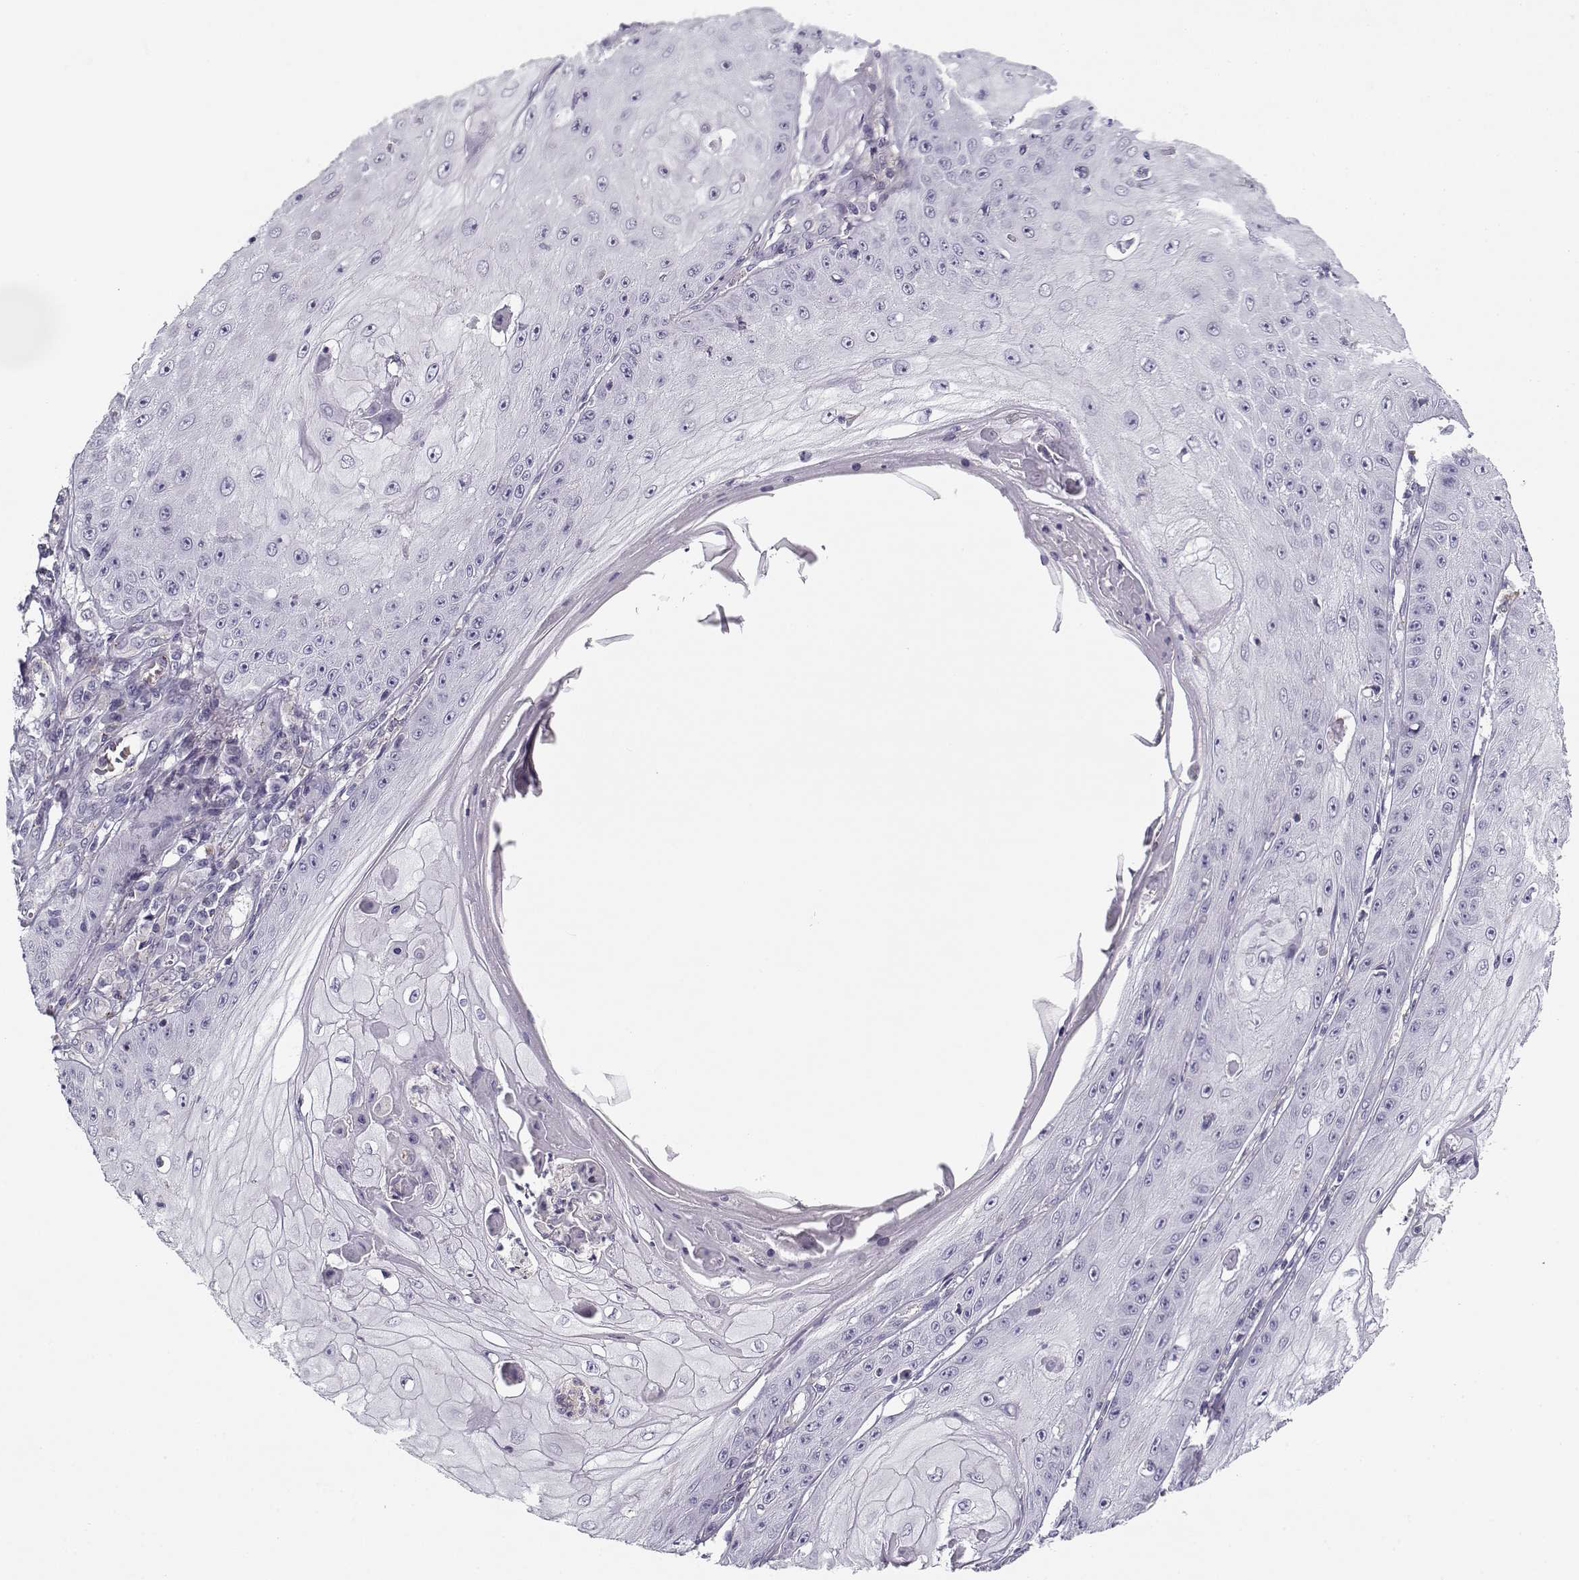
{"staining": {"intensity": "negative", "quantity": "none", "location": "none"}, "tissue": "skin cancer", "cell_type": "Tumor cells", "image_type": "cancer", "snomed": [{"axis": "morphology", "description": "Squamous cell carcinoma, NOS"}, {"axis": "topography", "description": "Skin"}], "caption": "DAB immunohistochemical staining of skin cancer reveals no significant expression in tumor cells.", "gene": "MYO1A", "patient": {"sex": "male", "age": 70}}